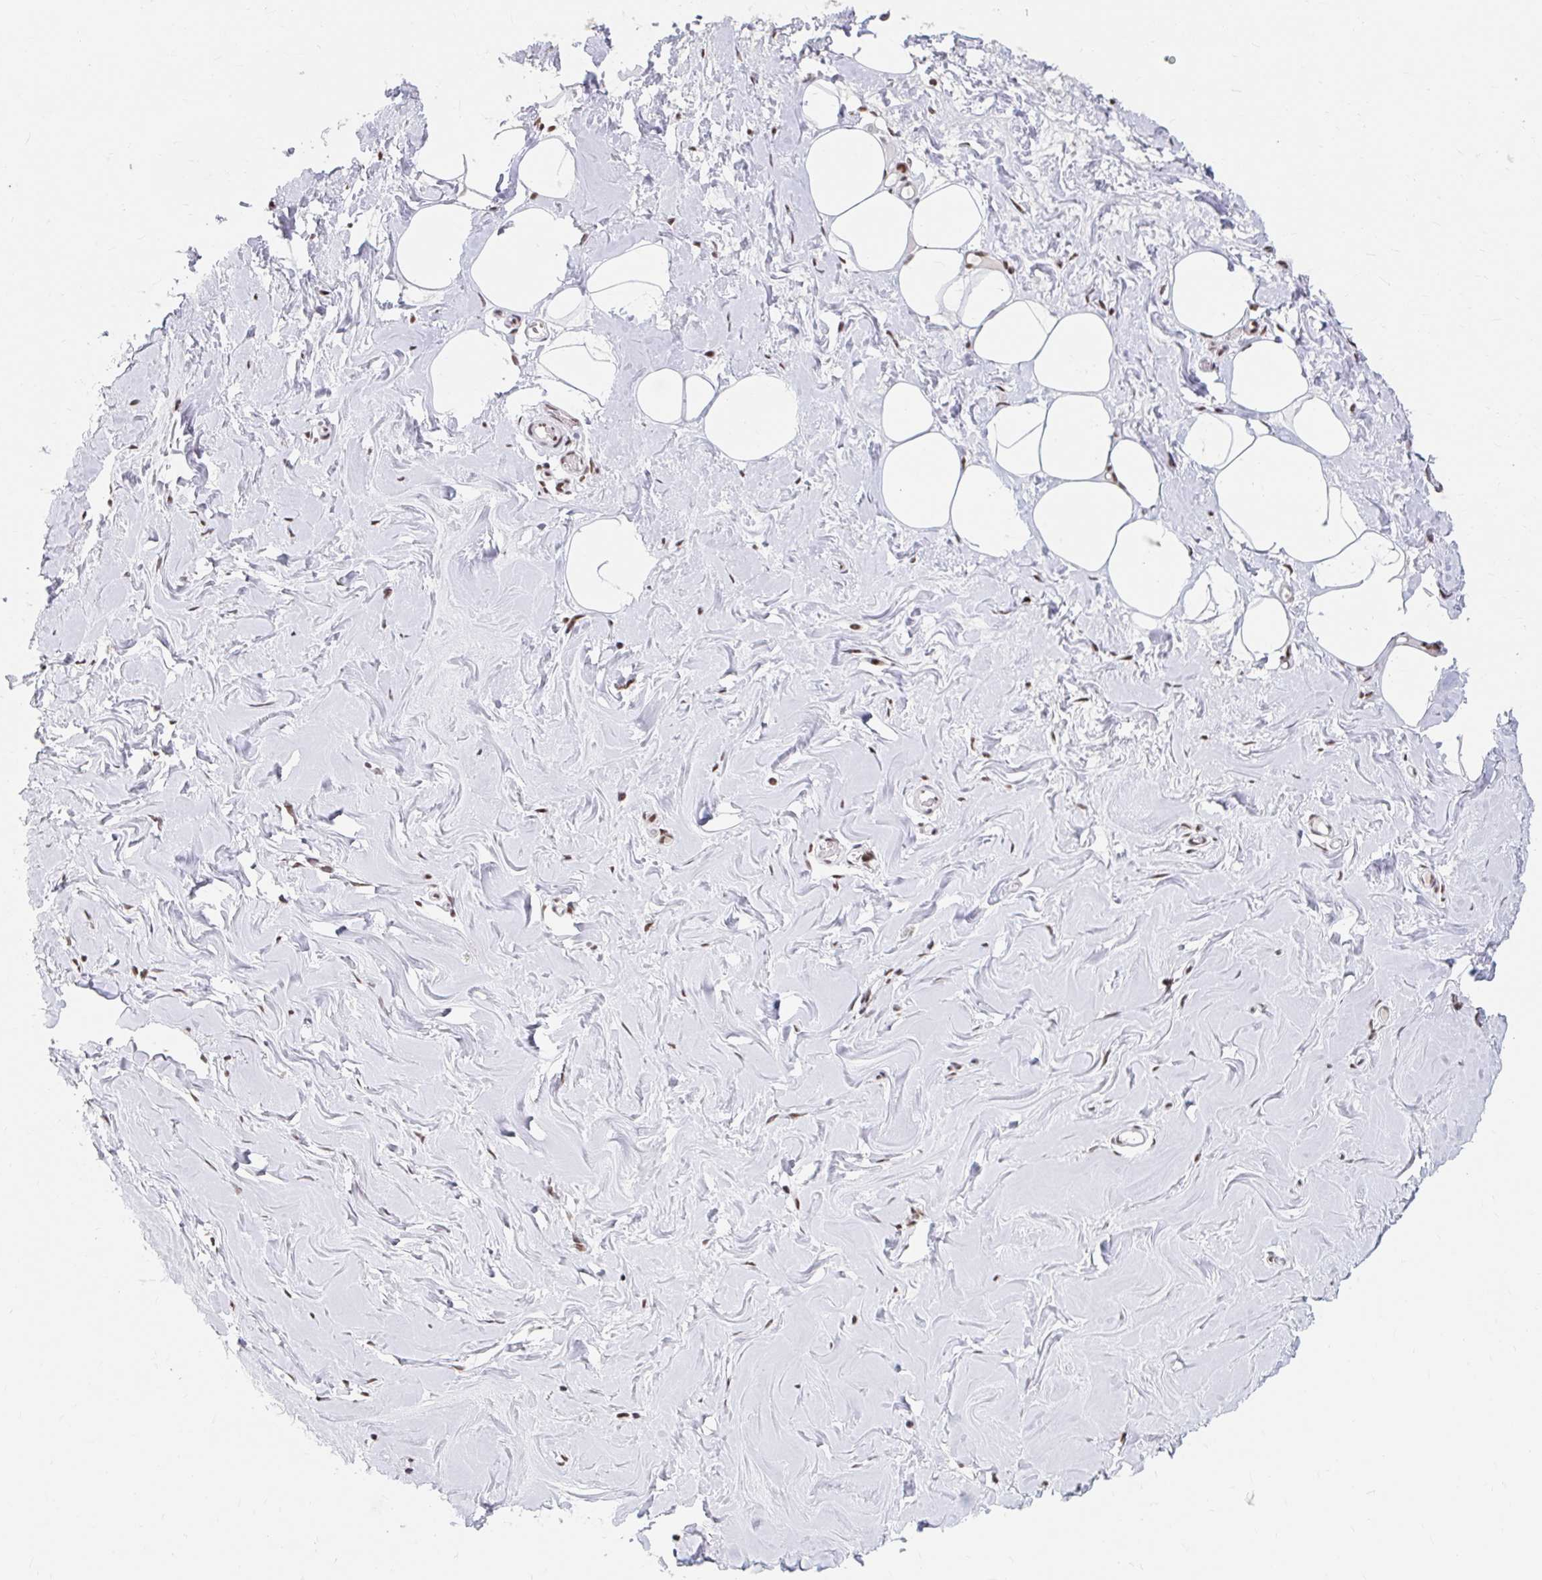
{"staining": {"intensity": "negative", "quantity": "none", "location": "none"}, "tissue": "breast", "cell_type": "Adipocytes", "image_type": "normal", "snomed": [{"axis": "morphology", "description": "Normal tissue, NOS"}, {"axis": "topography", "description": "Breast"}], "caption": "There is no significant expression in adipocytes of breast. Nuclei are stained in blue.", "gene": "SRSF10", "patient": {"sex": "female", "age": 27}}